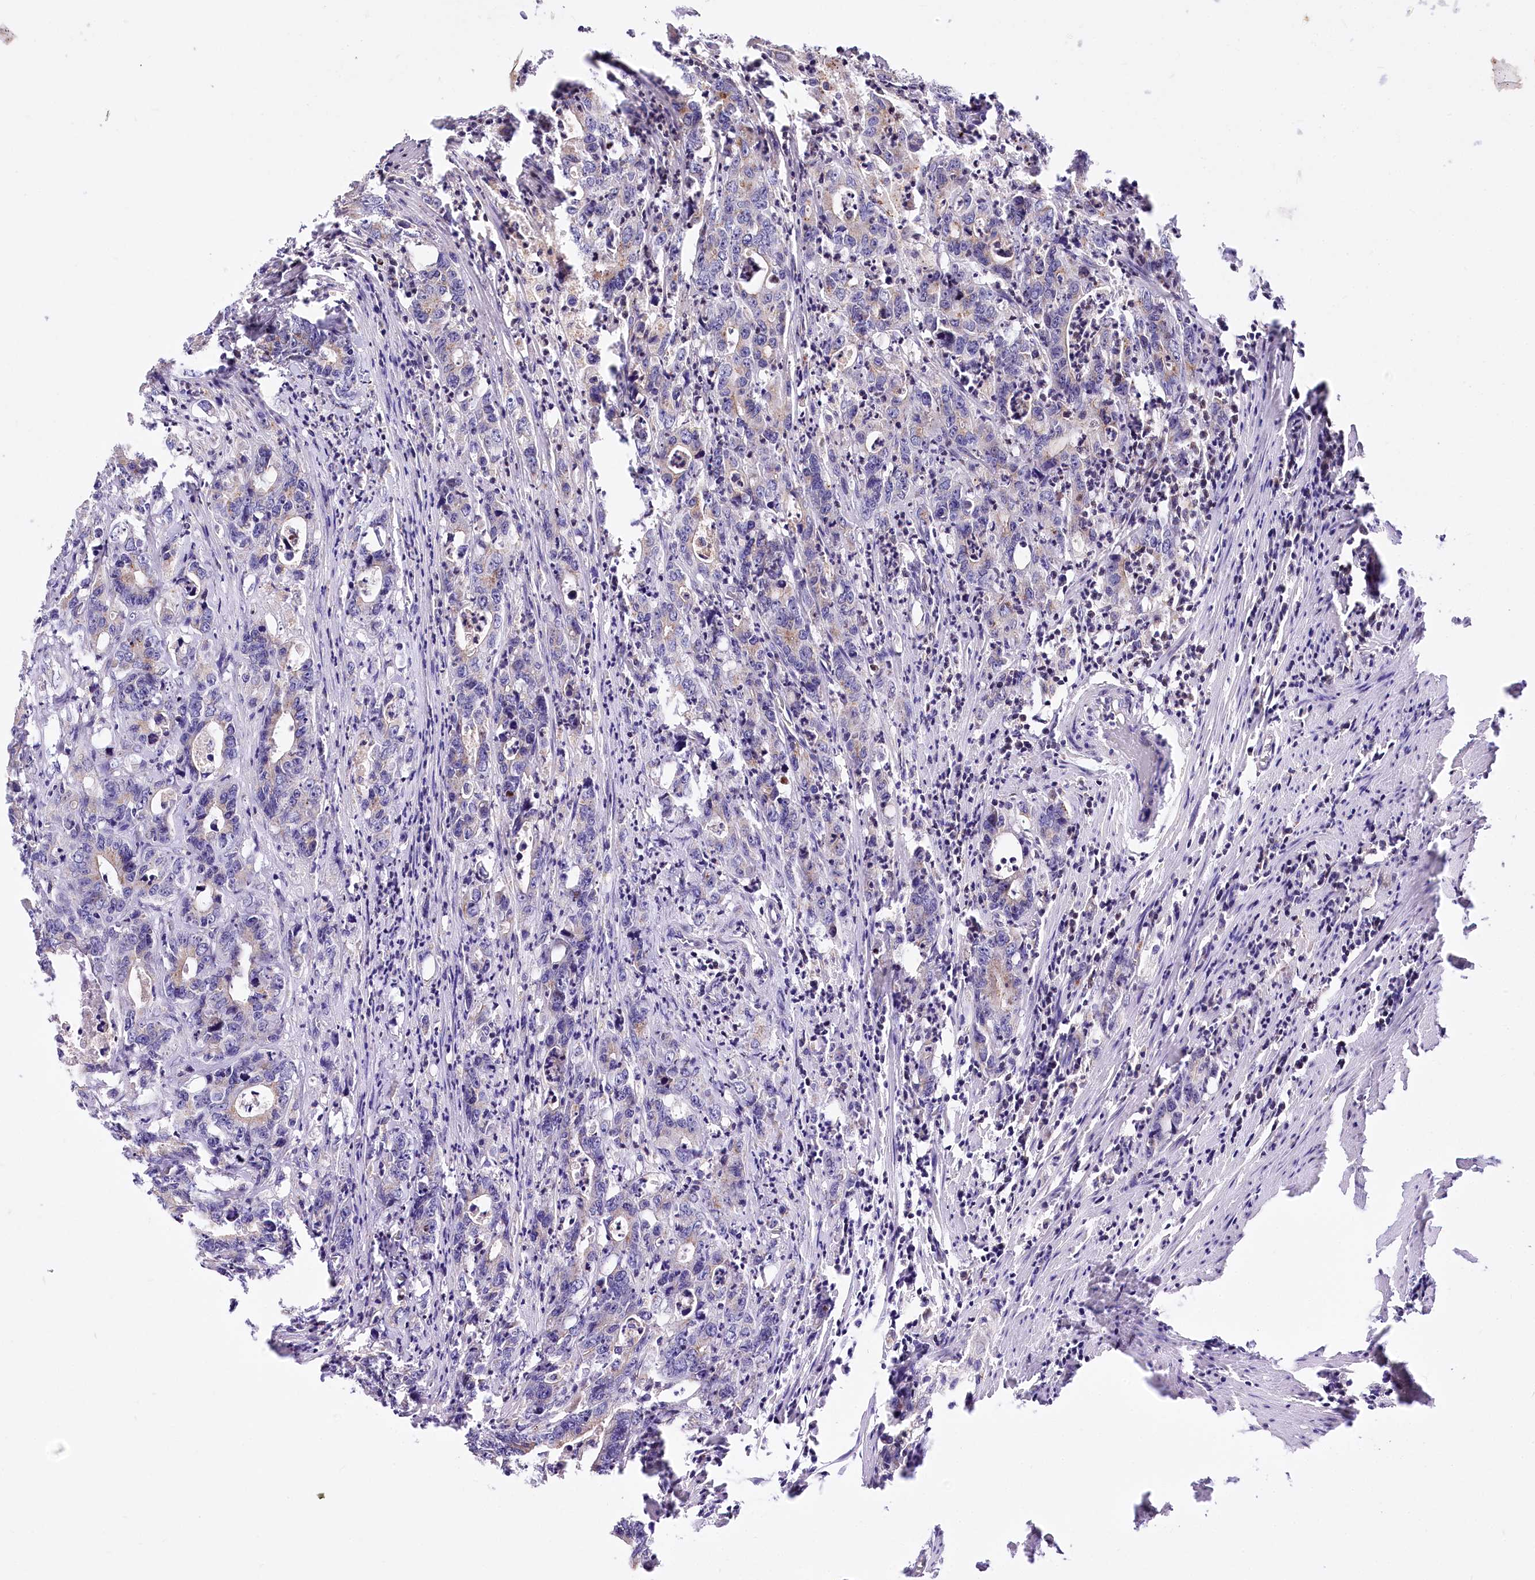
{"staining": {"intensity": "negative", "quantity": "none", "location": "none"}, "tissue": "colorectal cancer", "cell_type": "Tumor cells", "image_type": "cancer", "snomed": [{"axis": "morphology", "description": "Adenocarcinoma, NOS"}, {"axis": "topography", "description": "Colon"}], "caption": "A high-resolution histopathology image shows IHC staining of colorectal cancer (adenocarcinoma), which displays no significant staining in tumor cells.", "gene": "ZFYVE27", "patient": {"sex": "female", "age": 75}}